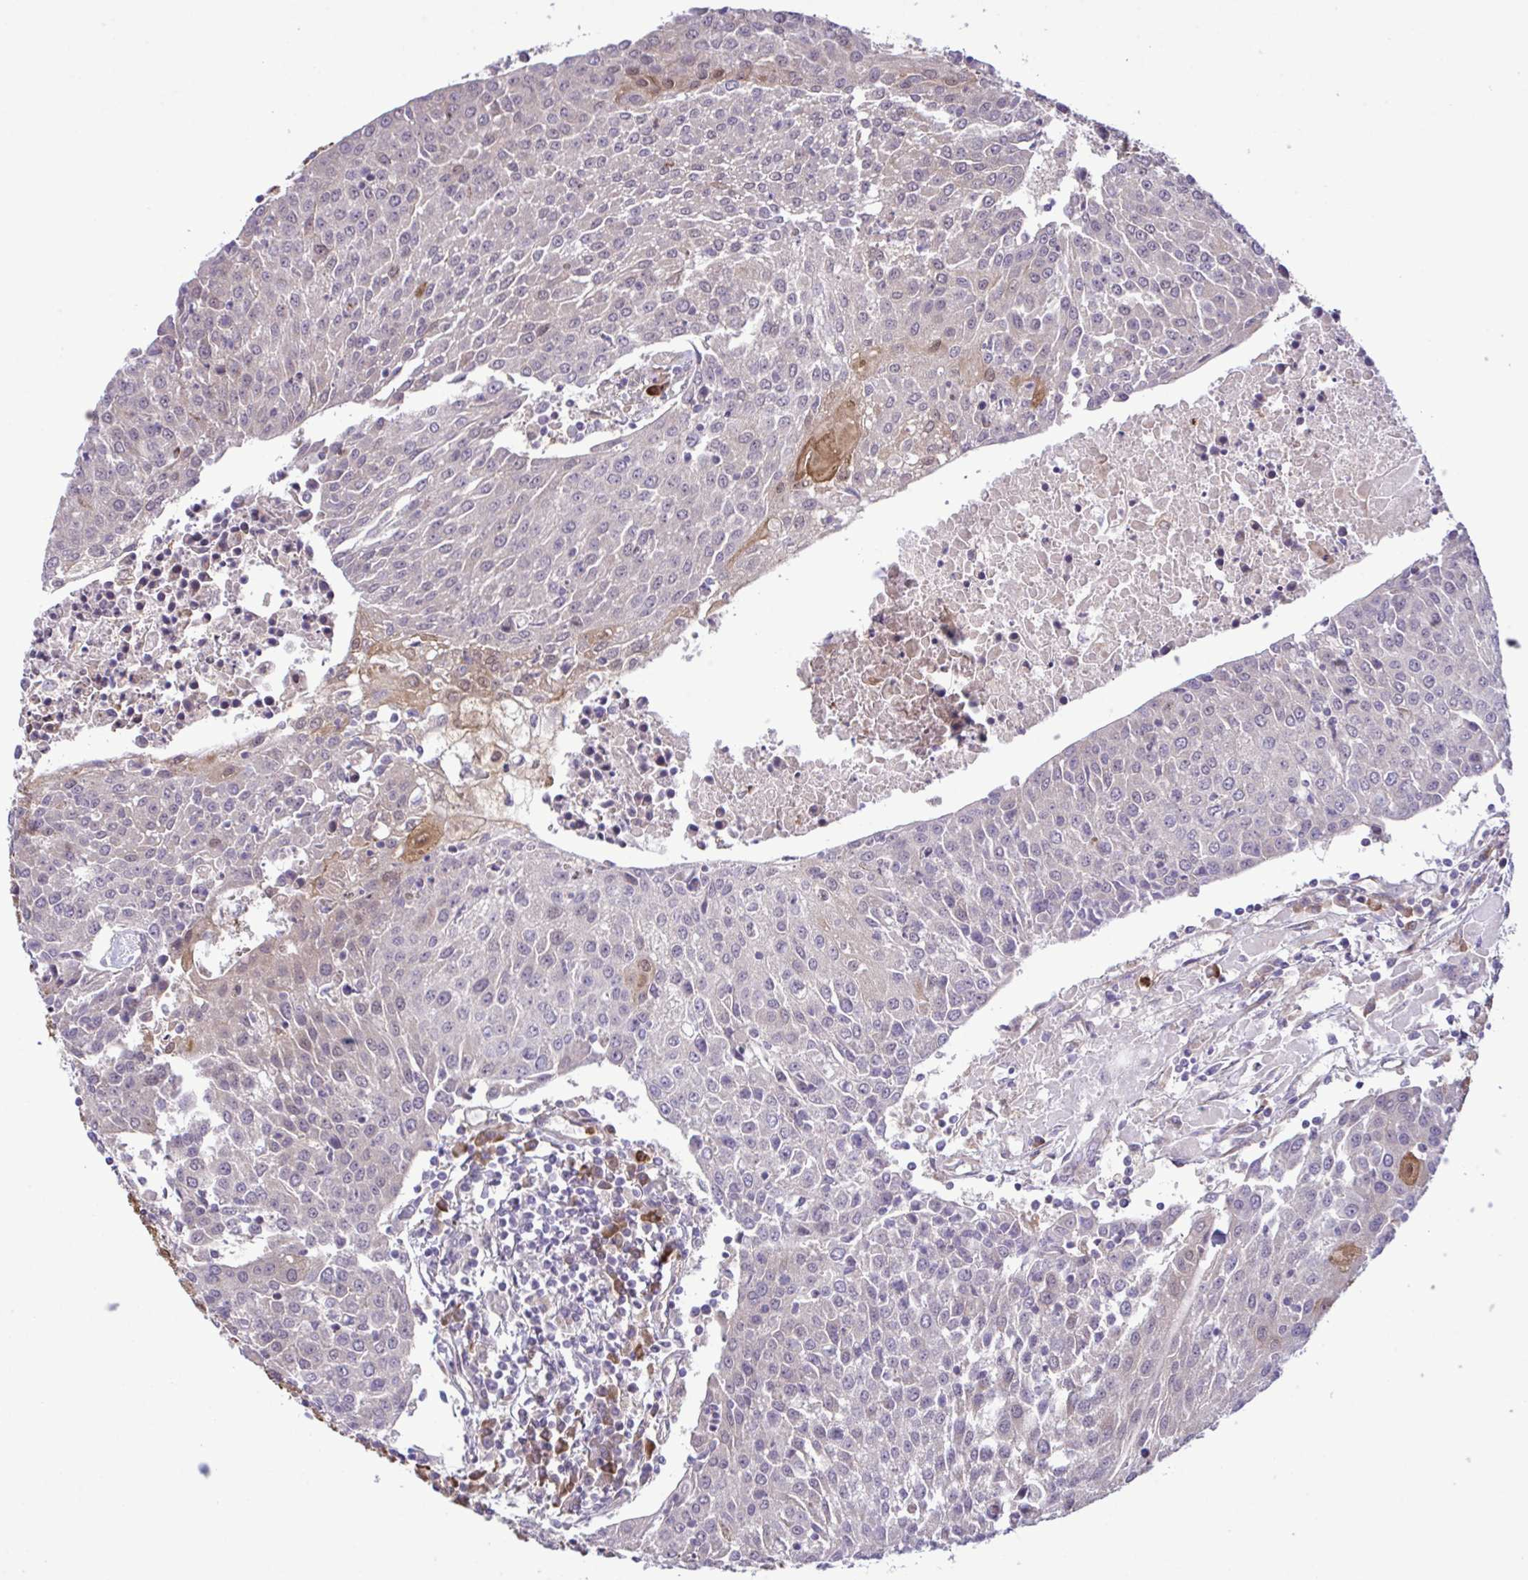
{"staining": {"intensity": "moderate", "quantity": "<25%", "location": "cytoplasmic/membranous,nuclear"}, "tissue": "urothelial cancer", "cell_type": "Tumor cells", "image_type": "cancer", "snomed": [{"axis": "morphology", "description": "Urothelial carcinoma, High grade"}, {"axis": "topography", "description": "Urinary bladder"}], "caption": "DAB immunohistochemical staining of high-grade urothelial carcinoma shows moderate cytoplasmic/membranous and nuclear protein expression in approximately <25% of tumor cells. Using DAB (3,3'-diaminobenzidine) (brown) and hematoxylin (blue) stains, captured at high magnification using brightfield microscopy.", "gene": "CMPK1", "patient": {"sex": "female", "age": 85}}